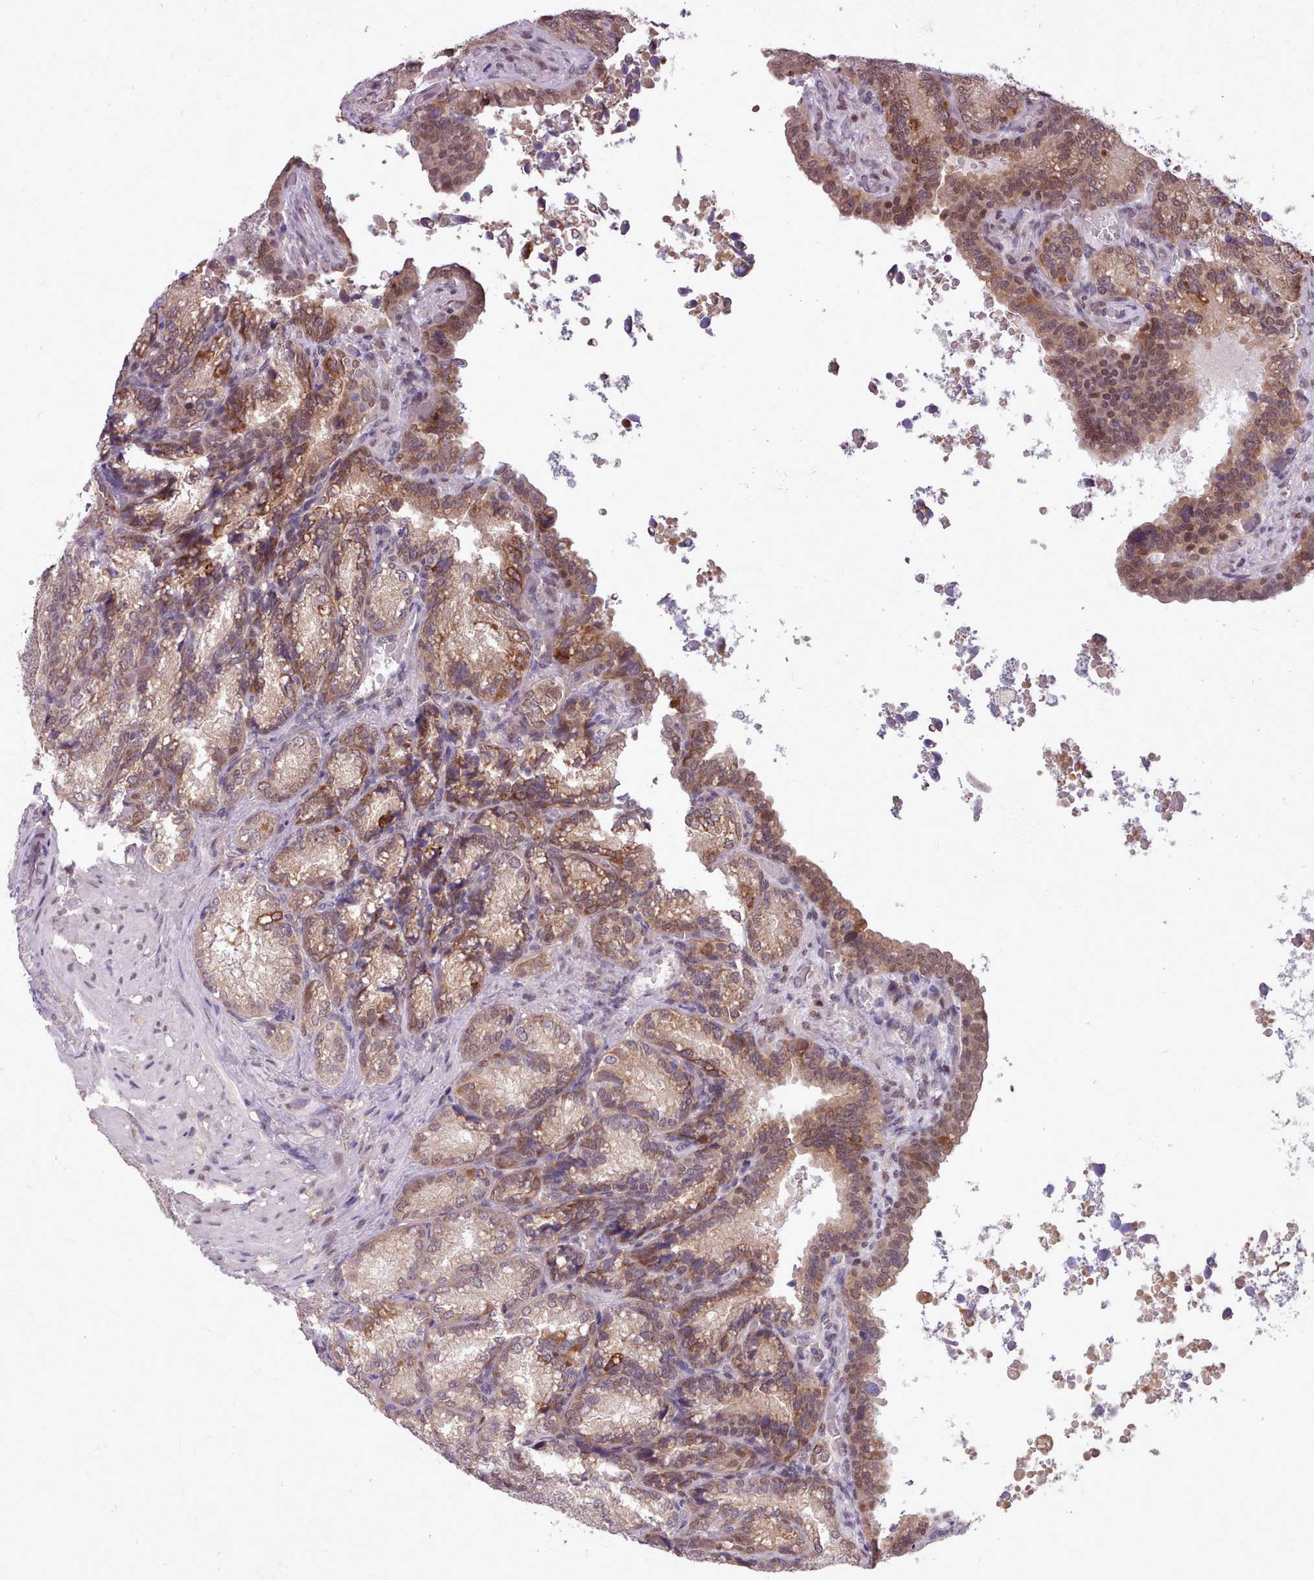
{"staining": {"intensity": "moderate", "quantity": "25%-75%", "location": "cytoplasmic/membranous,nuclear"}, "tissue": "seminal vesicle", "cell_type": "Glandular cells", "image_type": "normal", "snomed": [{"axis": "morphology", "description": "Normal tissue, NOS"}, {"axis": "topography", "description": "Seminal veicle"}], "caption": "Seminal vesicle stained with DAB (3,3'-diaminobenzidine) immunohistochemistry shows medium levels of moderate cytoplasmic/membranous,nuclear positivity in approximately 25%-75% of glandular cells.", "gene": "AHCY", "patient": {"sex": "male", "age": 58}}